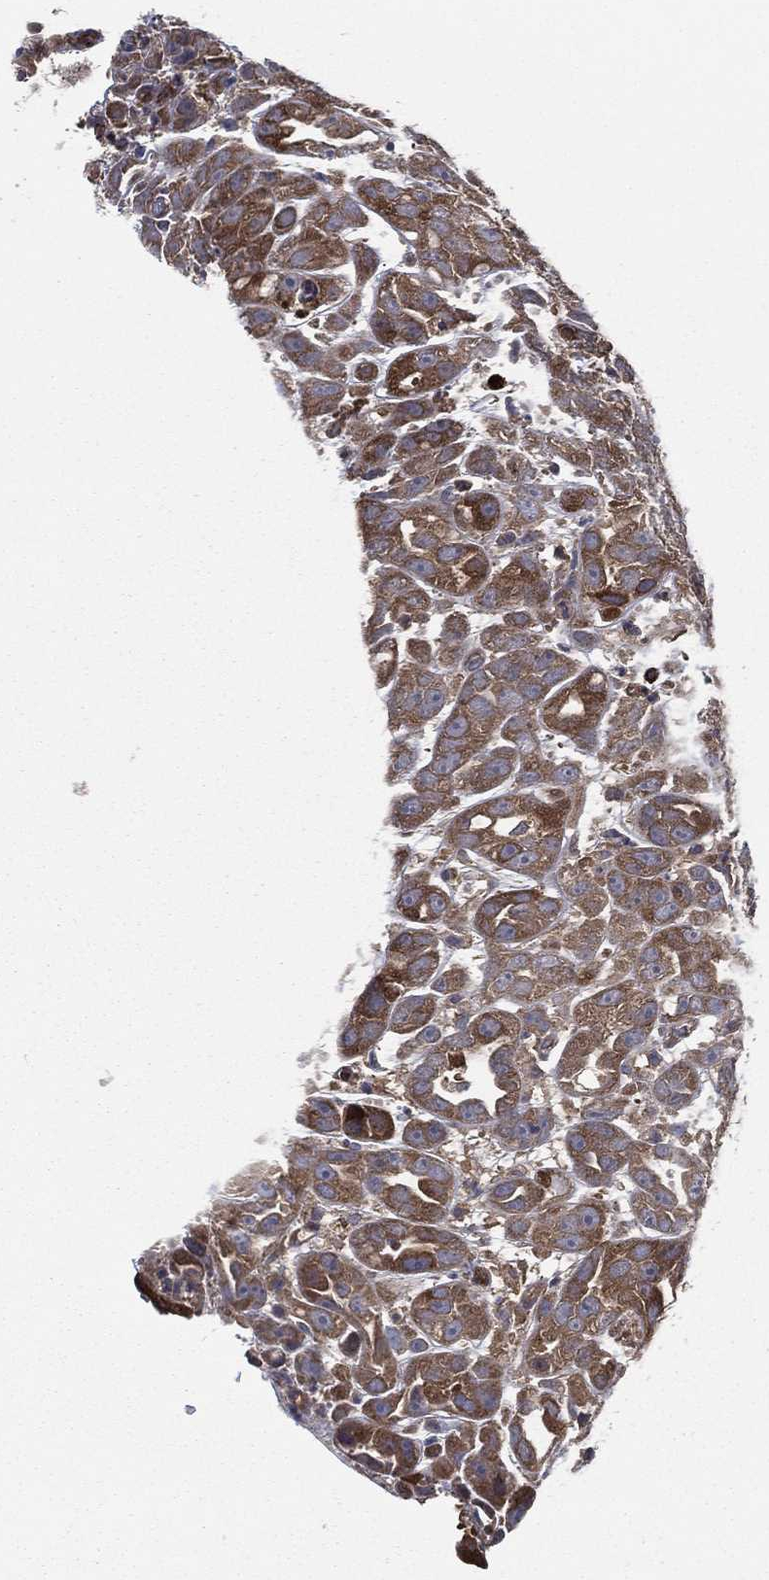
{"staining": {"intensity": "strong", "quantity": "25%-75%", "location": "cytoplasmic/membranous"}, "tissue": "urothelial cancer", "cell_type": "Tumor cells", "image_type": "cancer", "snomed": [{"axis": "morphology", "description": "Urothelial carcinoma, High grade"}, {"axis": "topography", "description": "Urinary bladder"}], "caption": "Immunohistochemical staining of urothelial cancer displays strong cytoplasmic/membranous protein expression in about 25%-75% of tumor cells.", "gene": "SMPD3", "patient": {"sex": "female", "age": 41}}